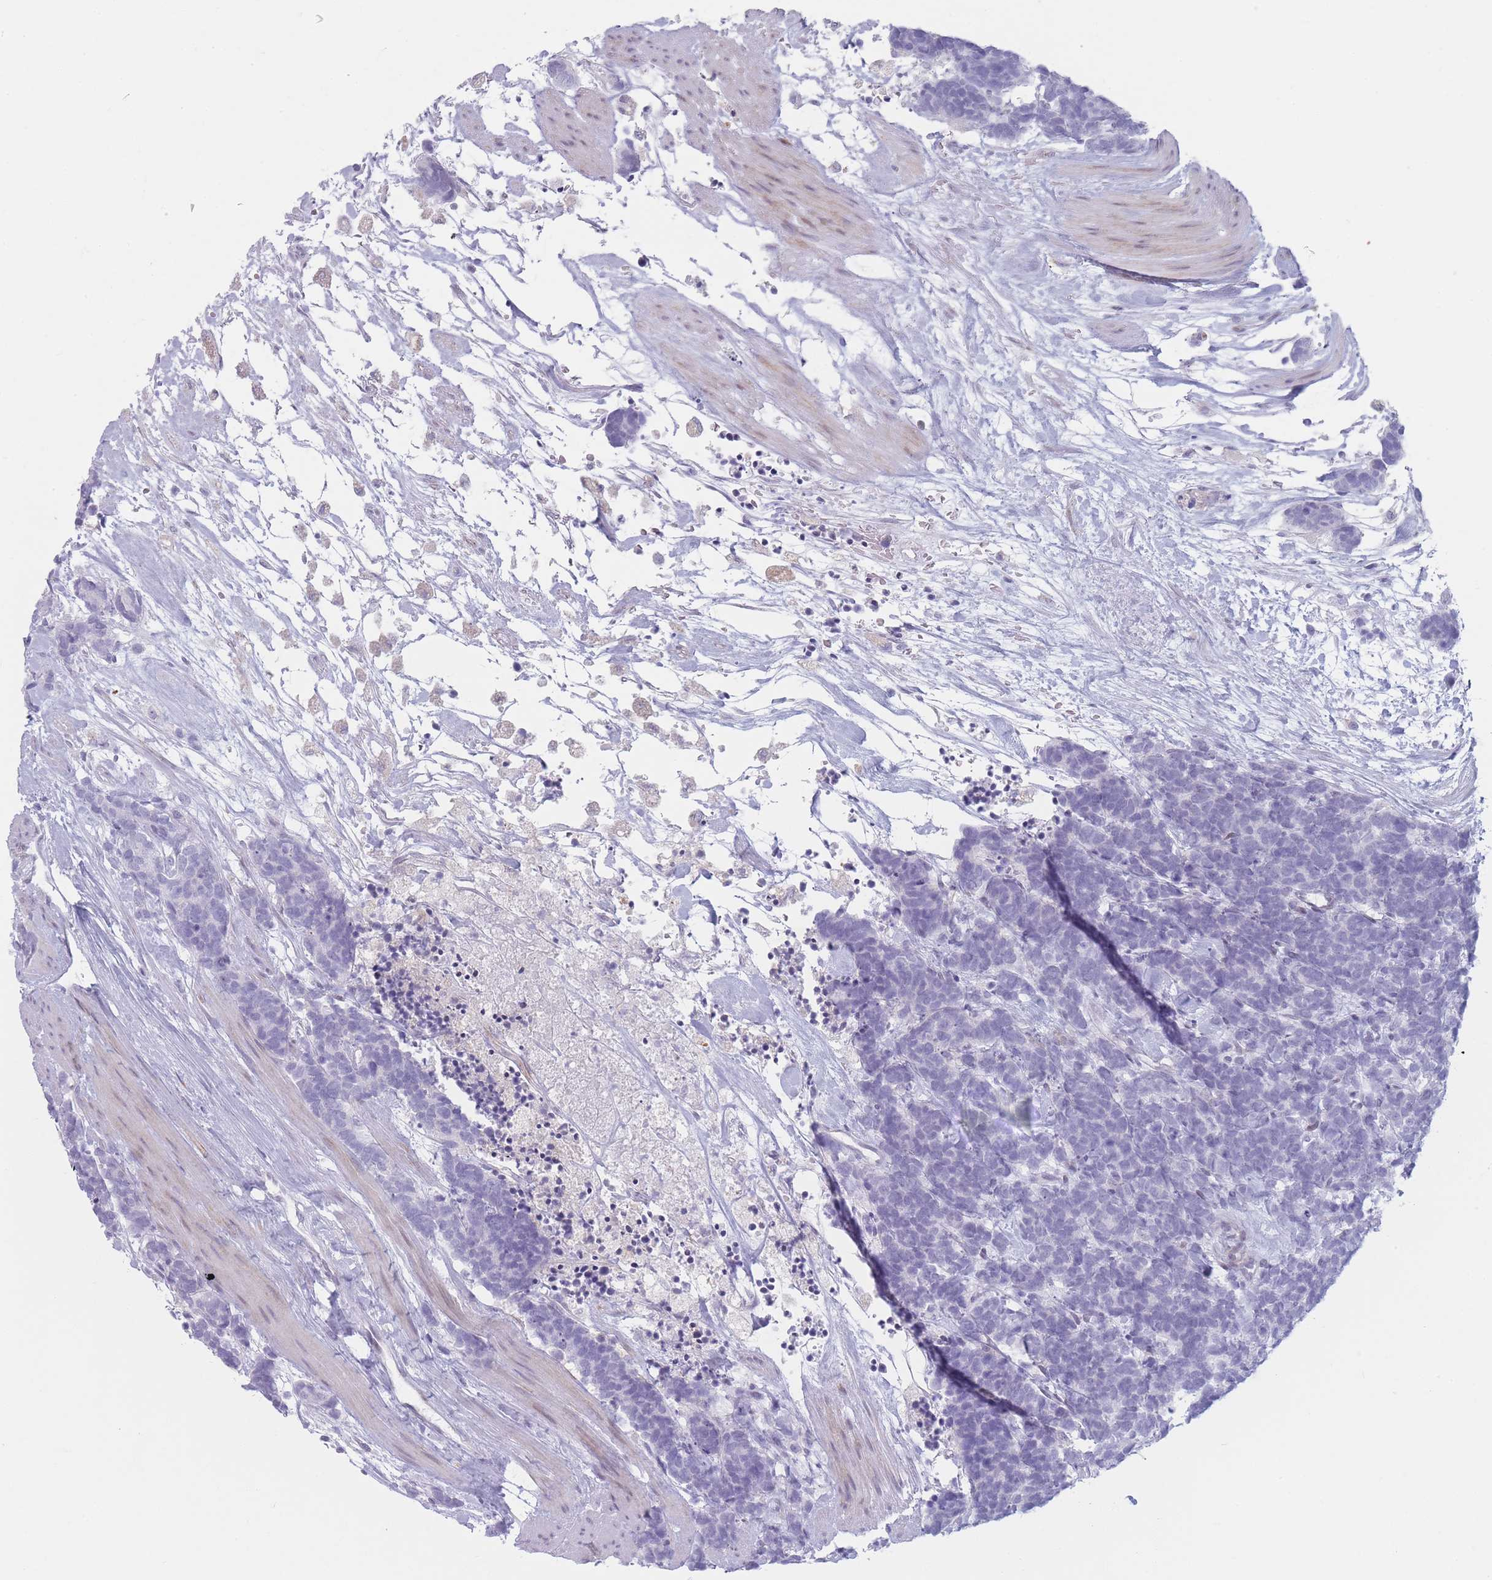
{"staining": {"intensity": "negative", "quantity": "none", "location": "none"}, "tissue": "carcinoid", "cell_type": "Tumor cells", "image_type": "cancer", "snomed": [{"axis": "morphology", "description": "Carcinoma, NOS"}, {"axis": "morphology", "description": "Carcinoid, malignant, NOS"}, {"axis": "topography", "description": "Prostate"}], "caption": "Carcinoid stained for a protein using immunohistochemistry (IHC) exhibits no staining tumor cells.", "gene": "IFNA6", "patient": {"sex": "male", "age": 57}}